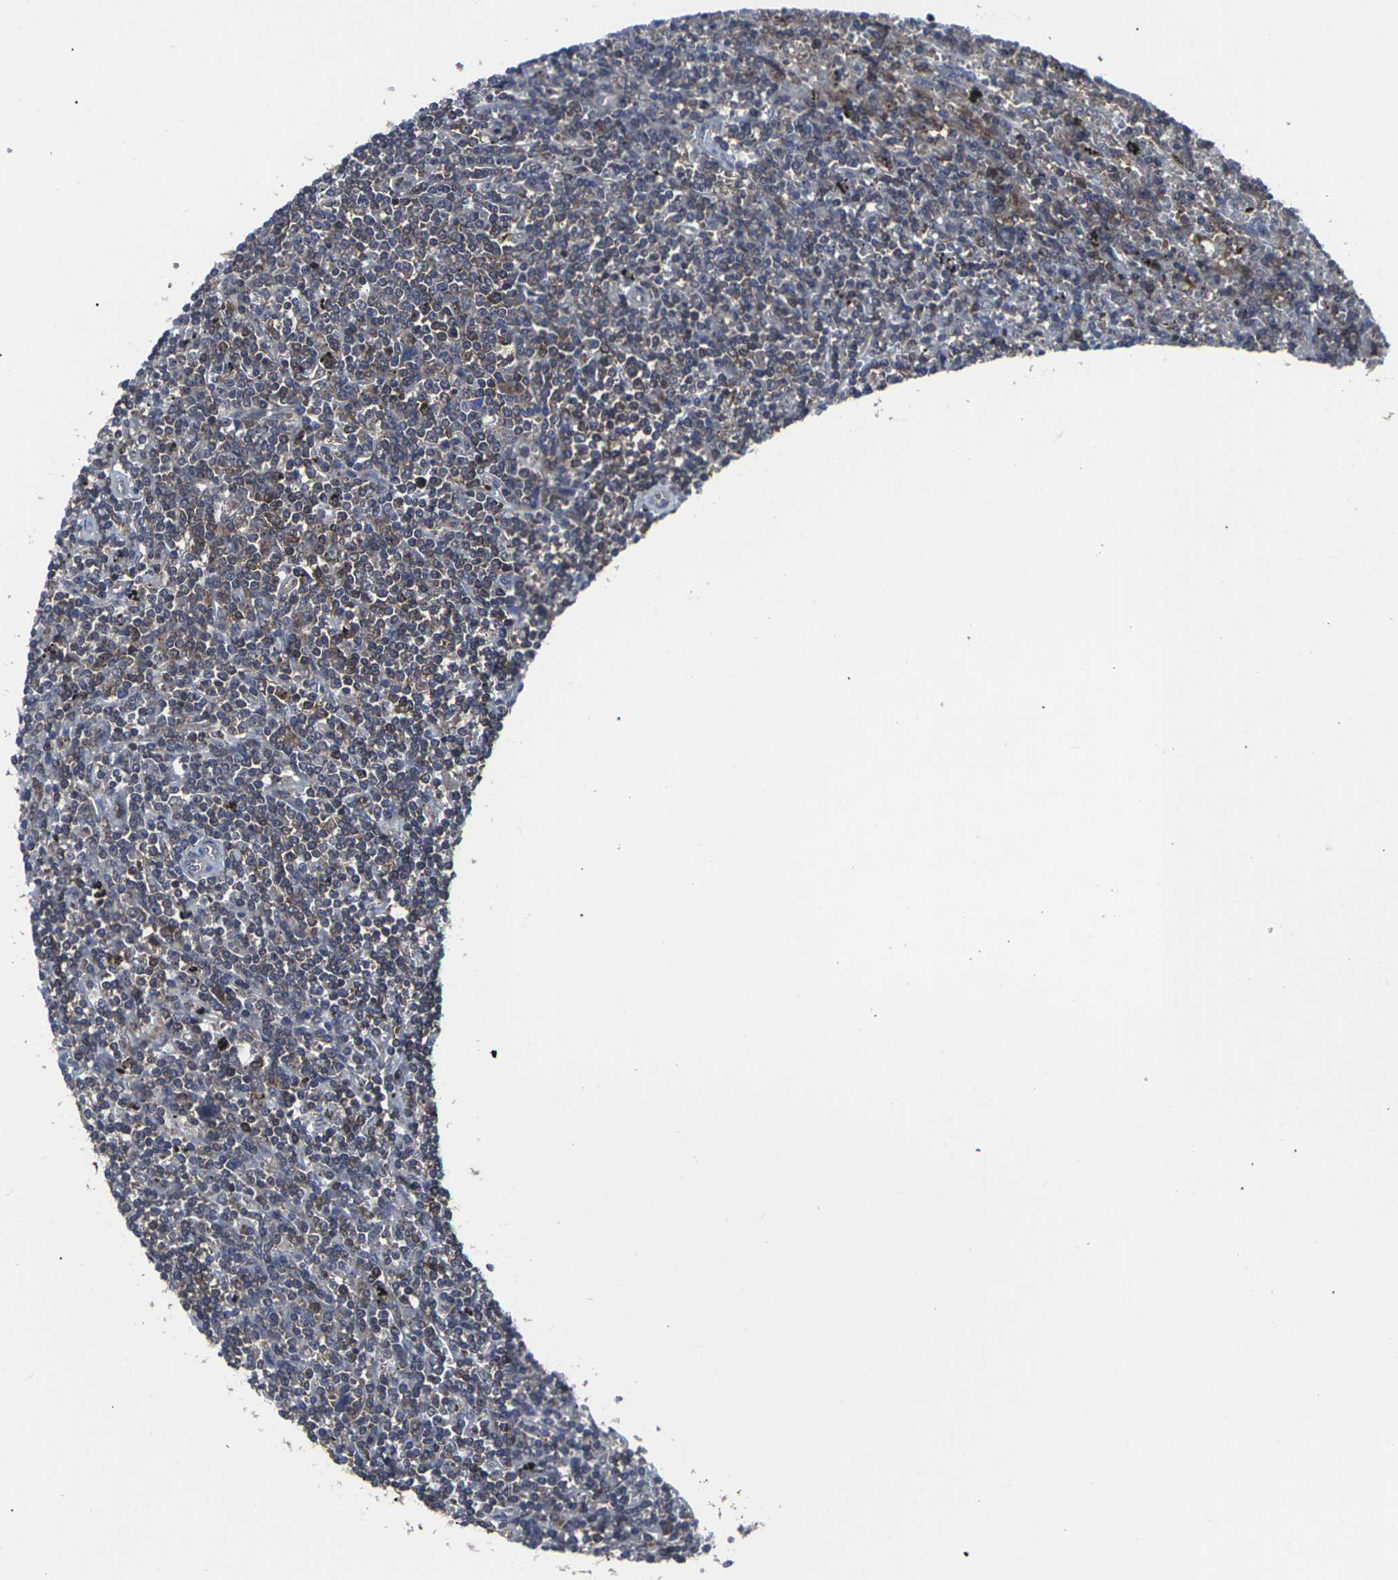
{"staining": {"intensity": "moderate", "quantity": "25%-75%", "location": "cytoplasmic/membranous"}, "tissue": "lymphoma", "cell_type": "Tumor cells", "image_type": "cancer", "snomed": [{"axis": "morphology", "description": "Malignant lymphoma, non-Hodgkin's type, Low grade"}, {"axis": "topography", "description": "Spleen"}], "caption": "Immunohistochemistry (IHC) of lymphoma shows medium levels of moderate cytoplasmic/membranous expression in approximately 25%-75% of tumor cells. (brown staining indicates protein expression, while blue staining denotes nuclei).", "gene": "HPRT1", "patient": {"sex": "male", "age": 76}}